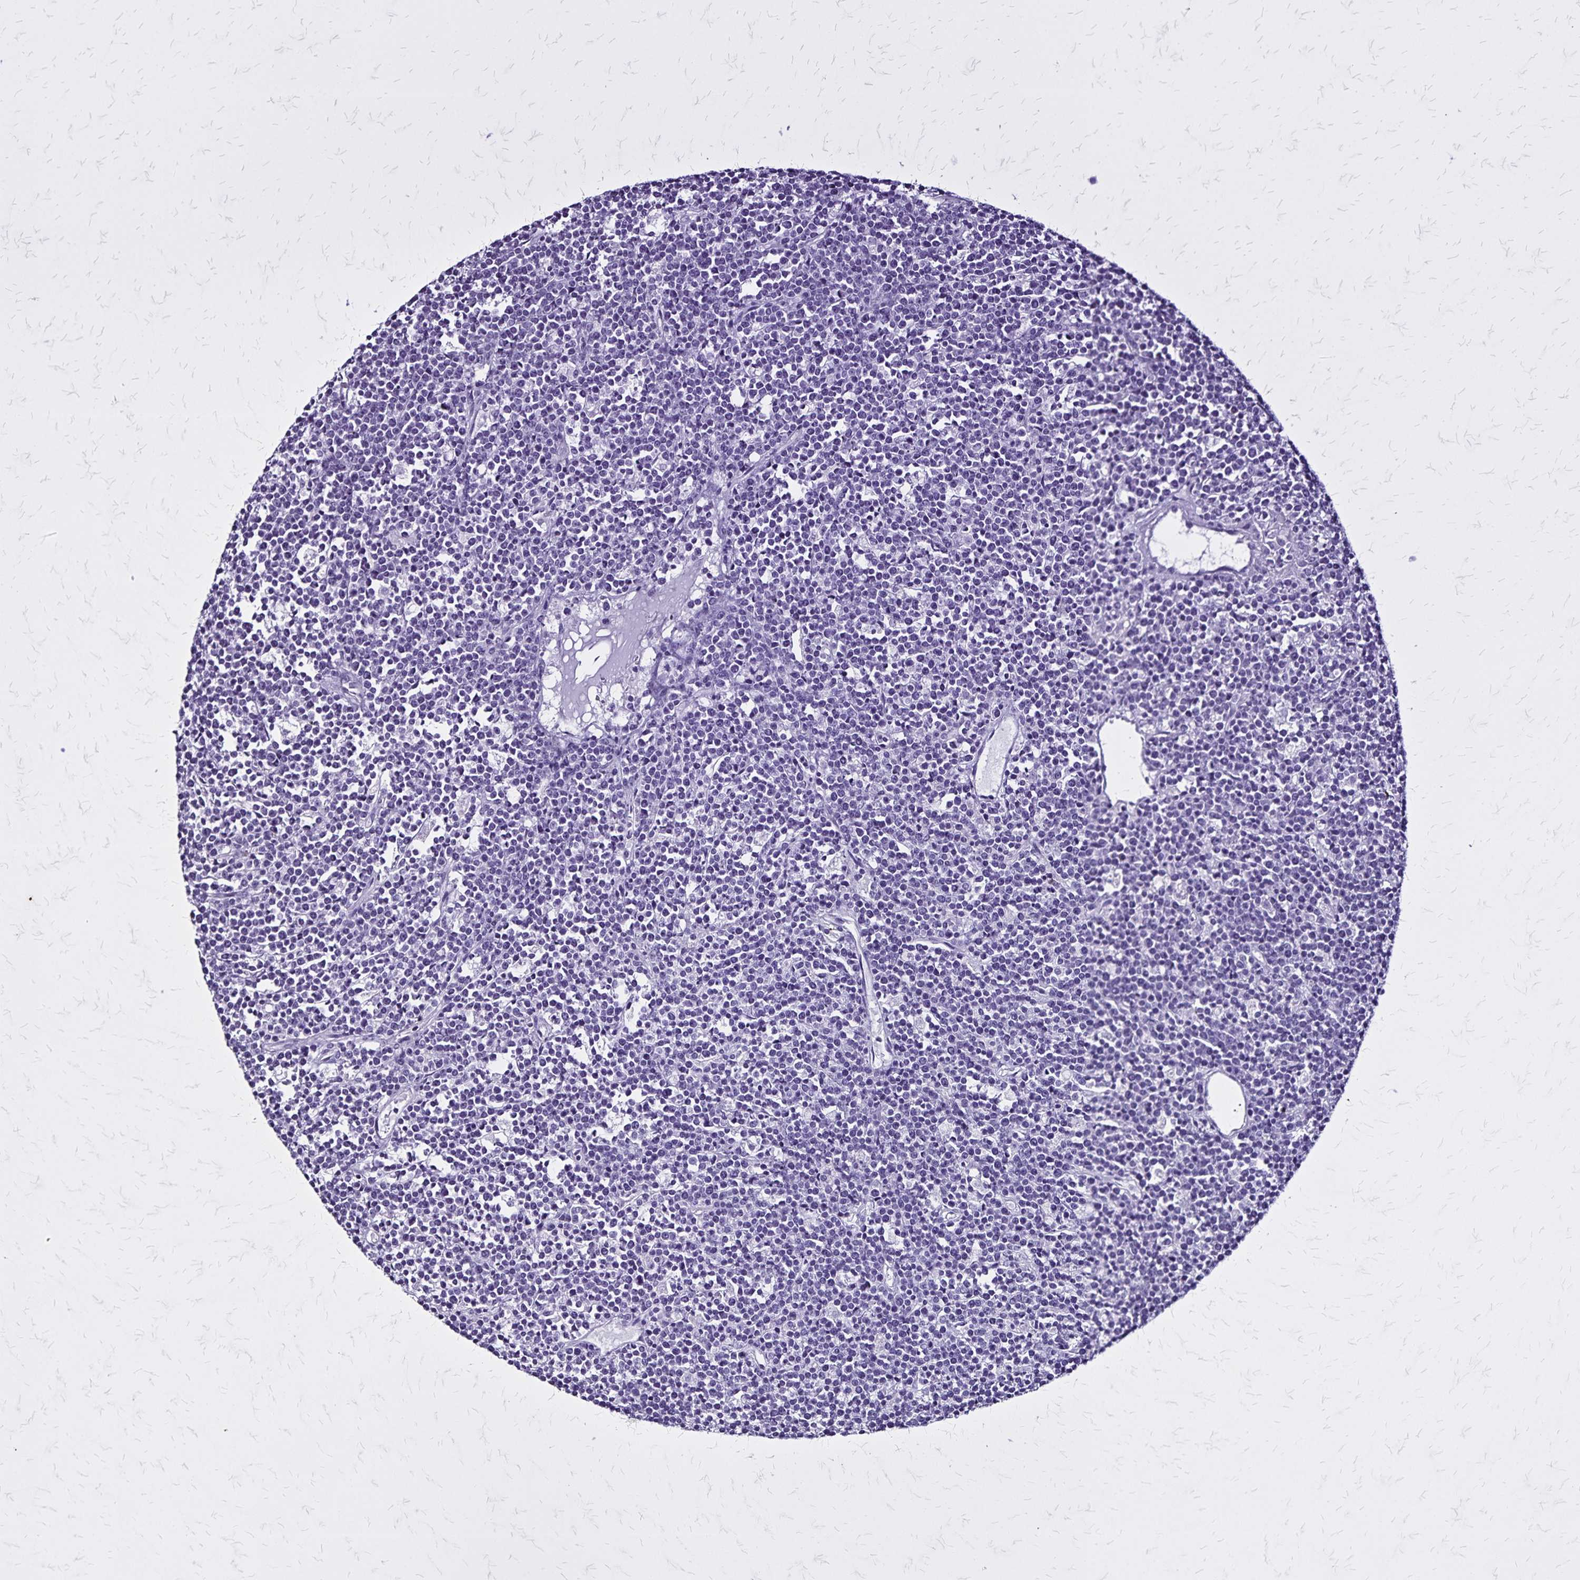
{"staining": {"intensity": "negative", "quantity": "none", "location": "none"}, "tissue": "lymphoma", "cell_type": "Tumor cells", "image_type": "cancer", "snomed": [{"axis": "morphology", "description": "Malignant lymphoma, non-Hodgkin's type, High grade"}, {"axis": "topography", "description": "Ovary"}], "caption": "Immunohistochemical staining of human lymphoma shows no significant expression in tumor cells.", "gene": "KRT2", "patient": {"sex": "female", "age": 56}}